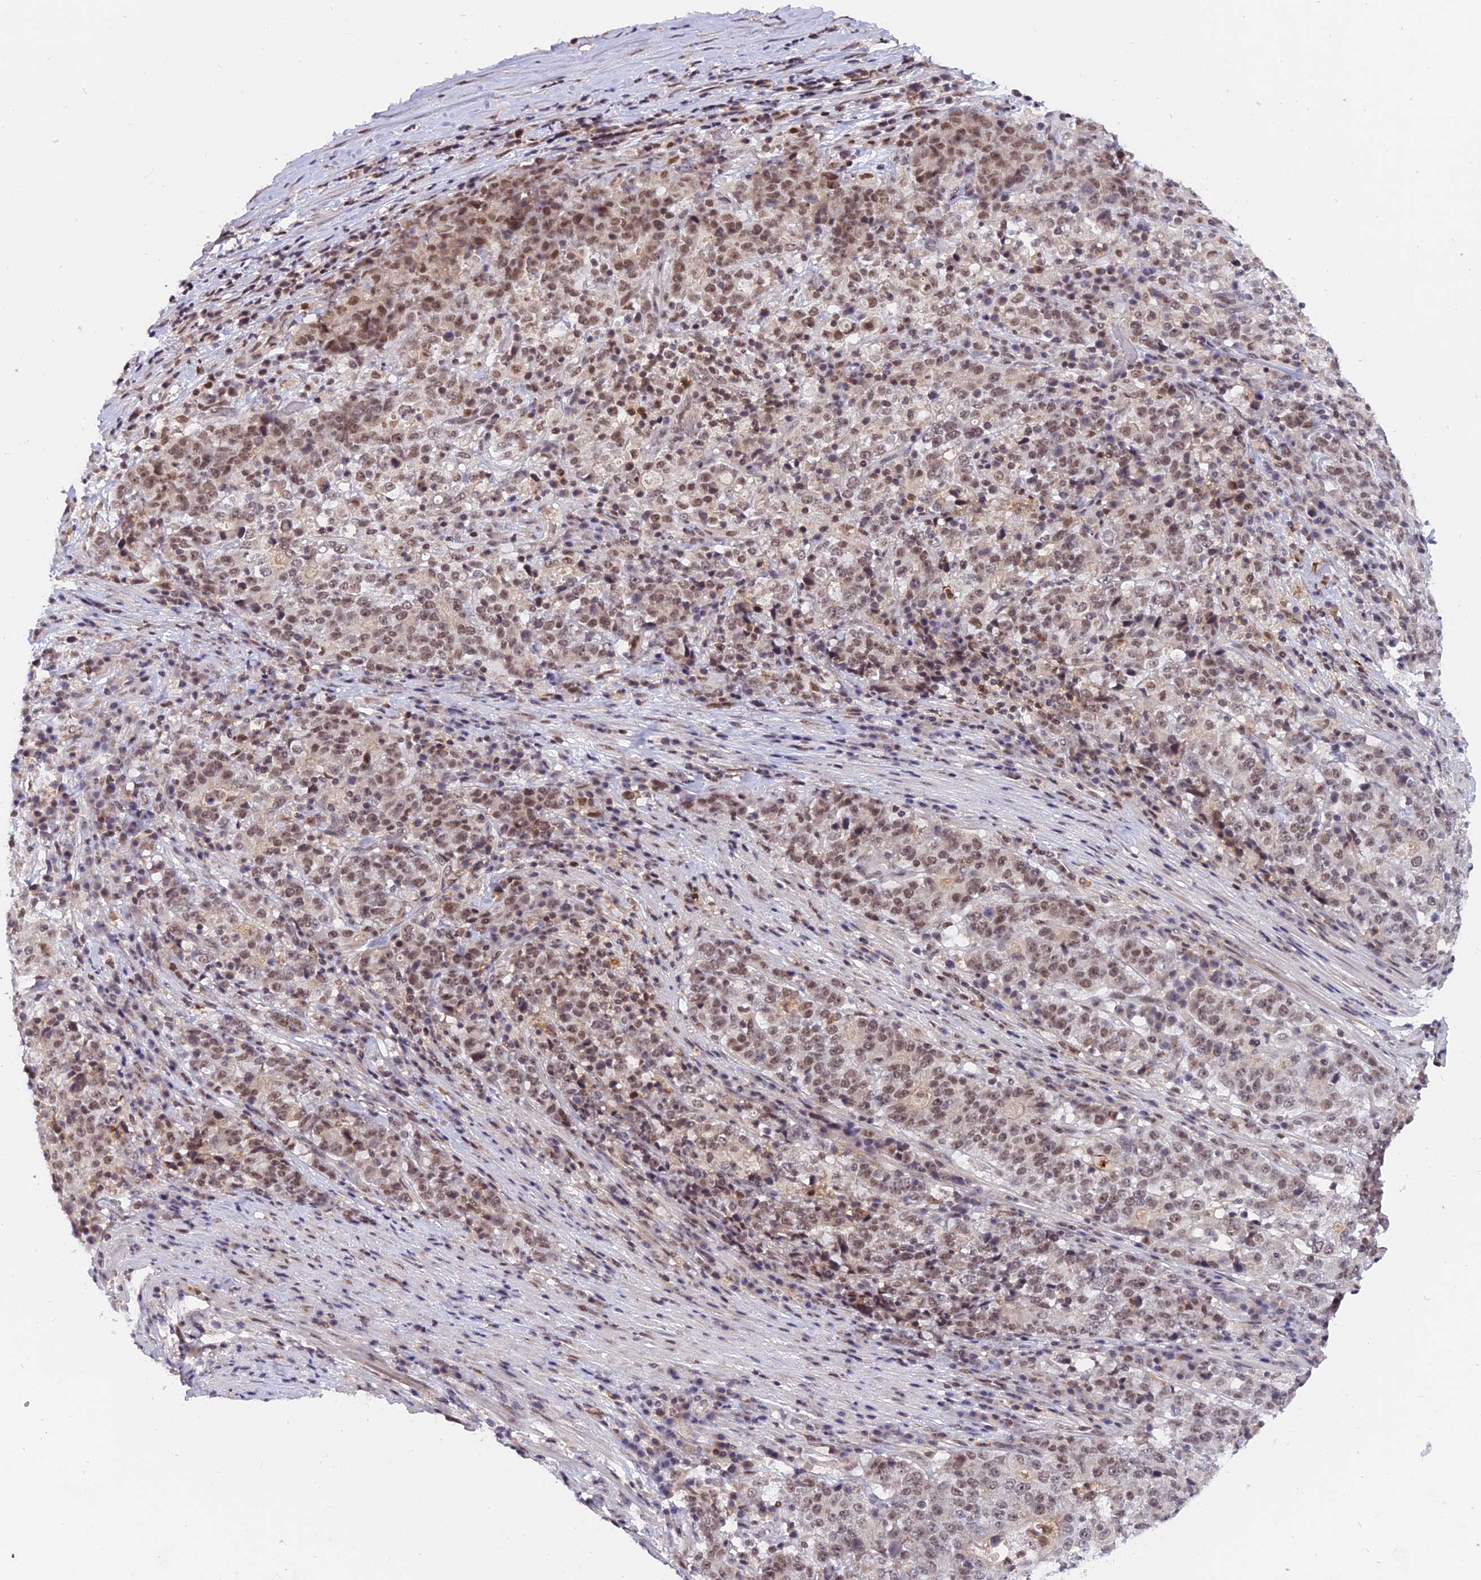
{"staining": {"intensity": "moderate", "quantity": ">75%", "location": "nuclear"}, "tissue": "stomach cancer", "cell_type": "Tumor cells", "image_type": "cancer", "snomed": [{"axis": "morphology", "description": "Adenocarcinoma, NOS"}, {"axis": "topography", "description": "Stomach"}], "caption": "DAB (3,3'-diaminobenzidine) immunohistochemical staining of adenocarcinoma (stomach) exhibits moderate nuclear protein staining in approximately >75% of tumor cells.", "gene": "TADA3", "patient": {"sex": "male", "age": 59}}